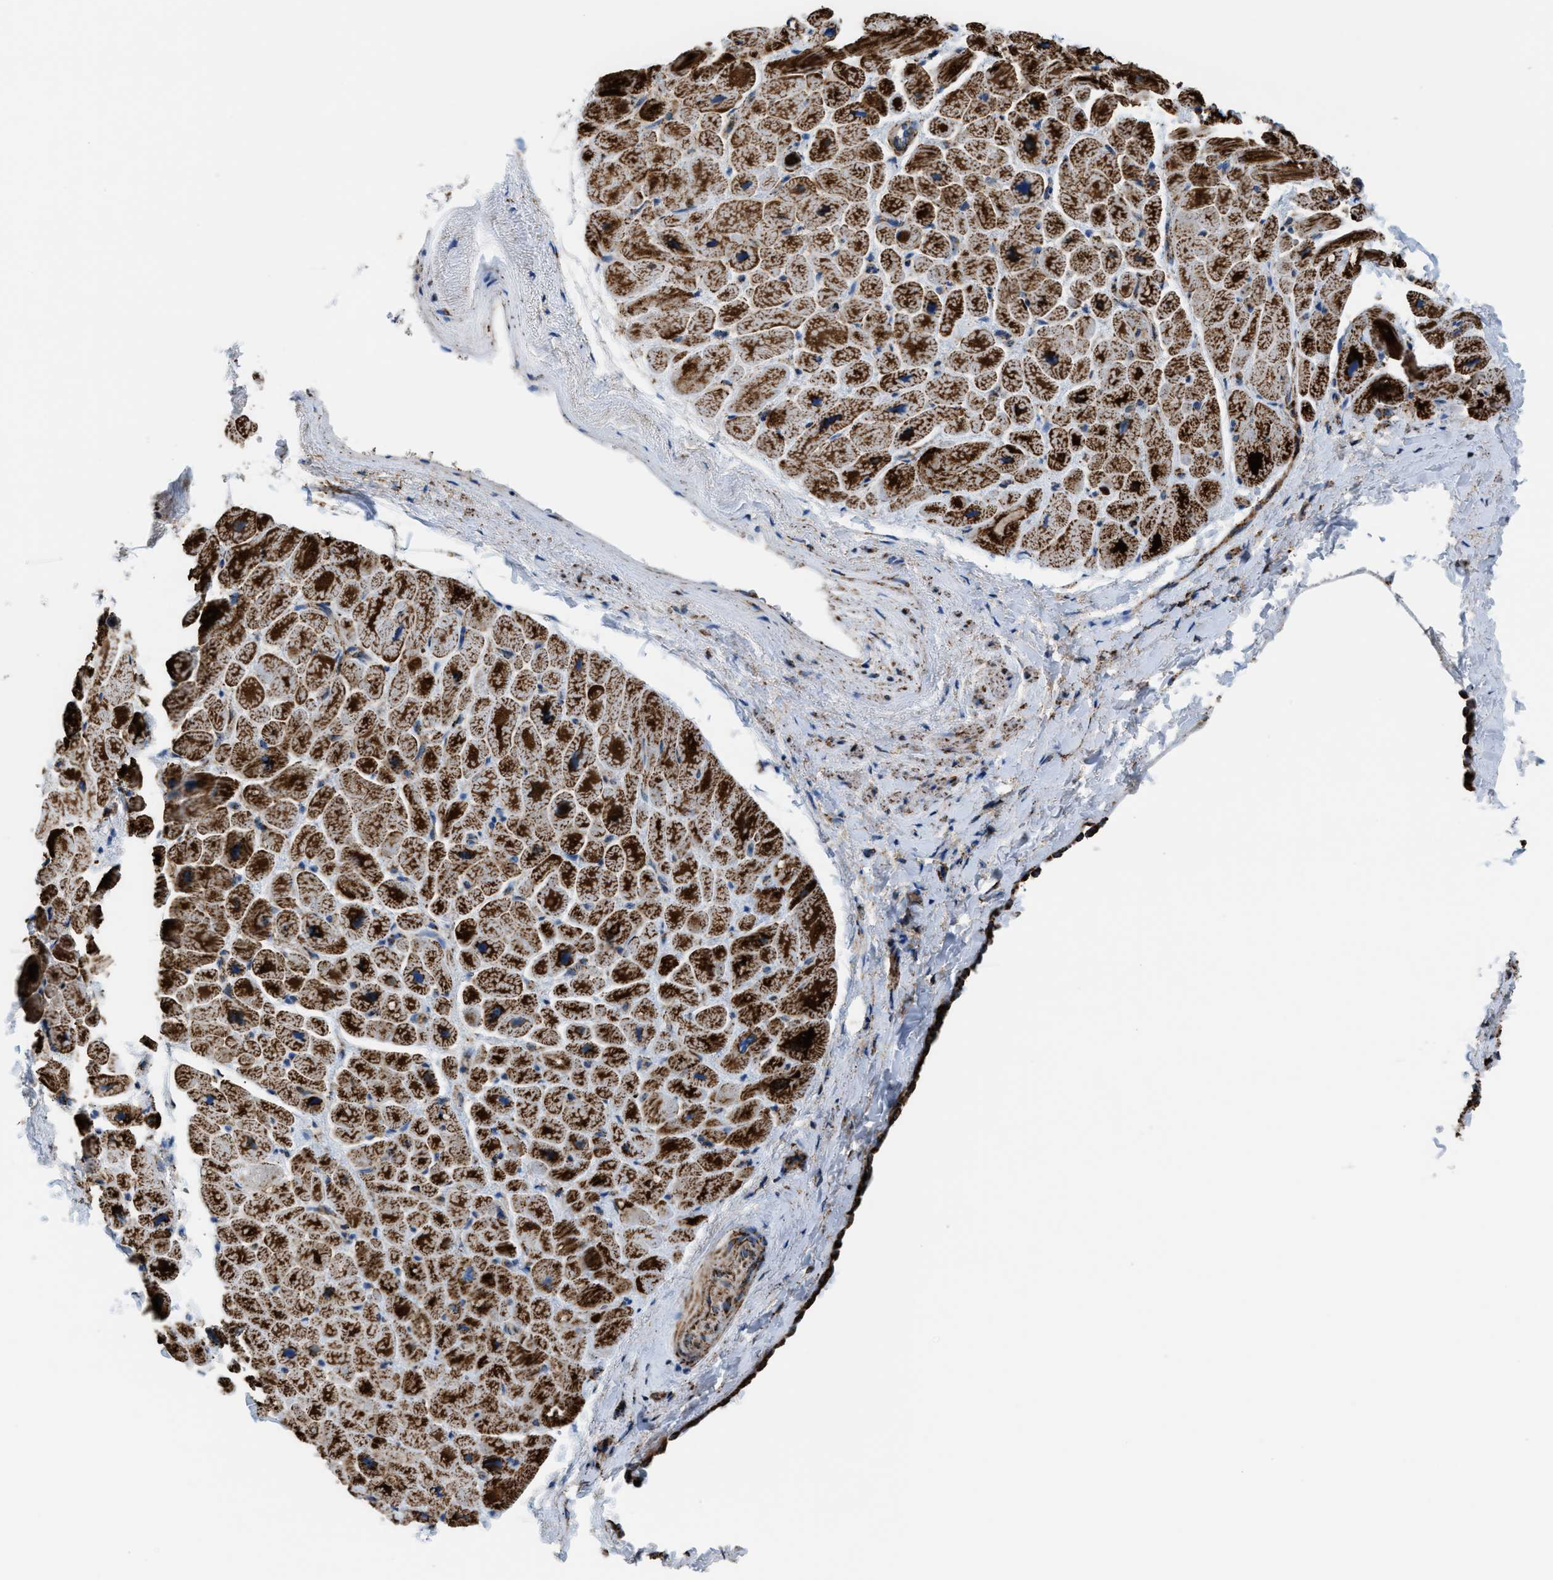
{"staining": {"intensity": "strong", "quantity": ">75%", "location": "cytoplasmic/membranous"}, "tissue": "heart muscle", "cell_type": "Cardiomyocytes", "image_type": "normal", "snomed": [{"axis": "morphology", "description": "Normal tissue, NOS"}, {"axis": "topography", "description": "Heart"}], "caption": "Immunohistochemistry (DAB (3,3'-diaminobenzidine)) staining of normal human heart muscle exhibits strong cytoplasmic/membranous protein positivity in approximately >75% of cardiomyocytes.", "gene": "ECHS1", "patient": {"sex": "male", "age": 49}}